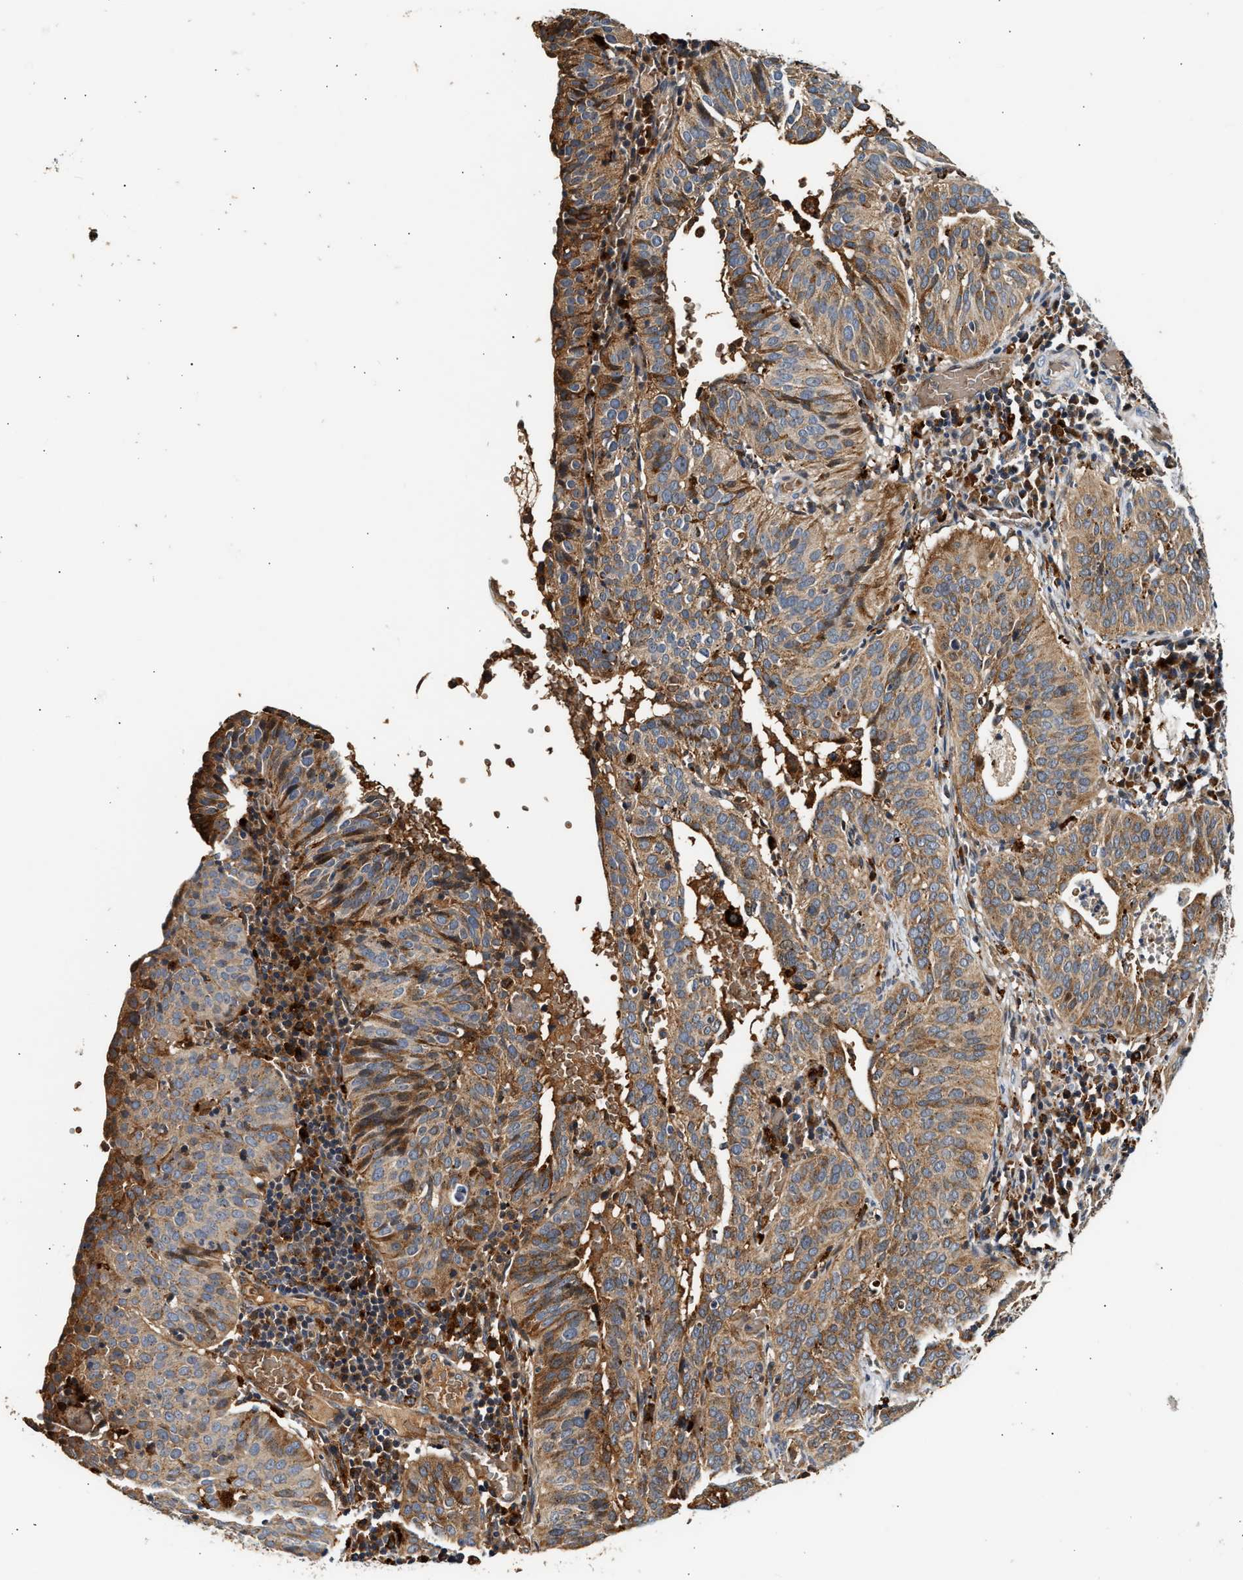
{"staining": {"intensity": "moderate", "quantity": ">75%", "location": "cytoplasmic/membranous"}, "tissue": "cervical cancer", "cell_type": "Tumor cells", "image_type": "cancer", "snomed": [{"axis": "morphology", "description": "Squamous cell carcinoma, NOS"}, {"axis": "topography", "description": "Cervix"}], "caption": "Moderate cytoplasmic/membranous expression for a protein is identified in about >75% of tumor cells of squamous cell carcinoma (cervical) using immunohistochemistry (IHC).", "gene": "PLD3", "patient": {"sex": "female", "age": 39}}